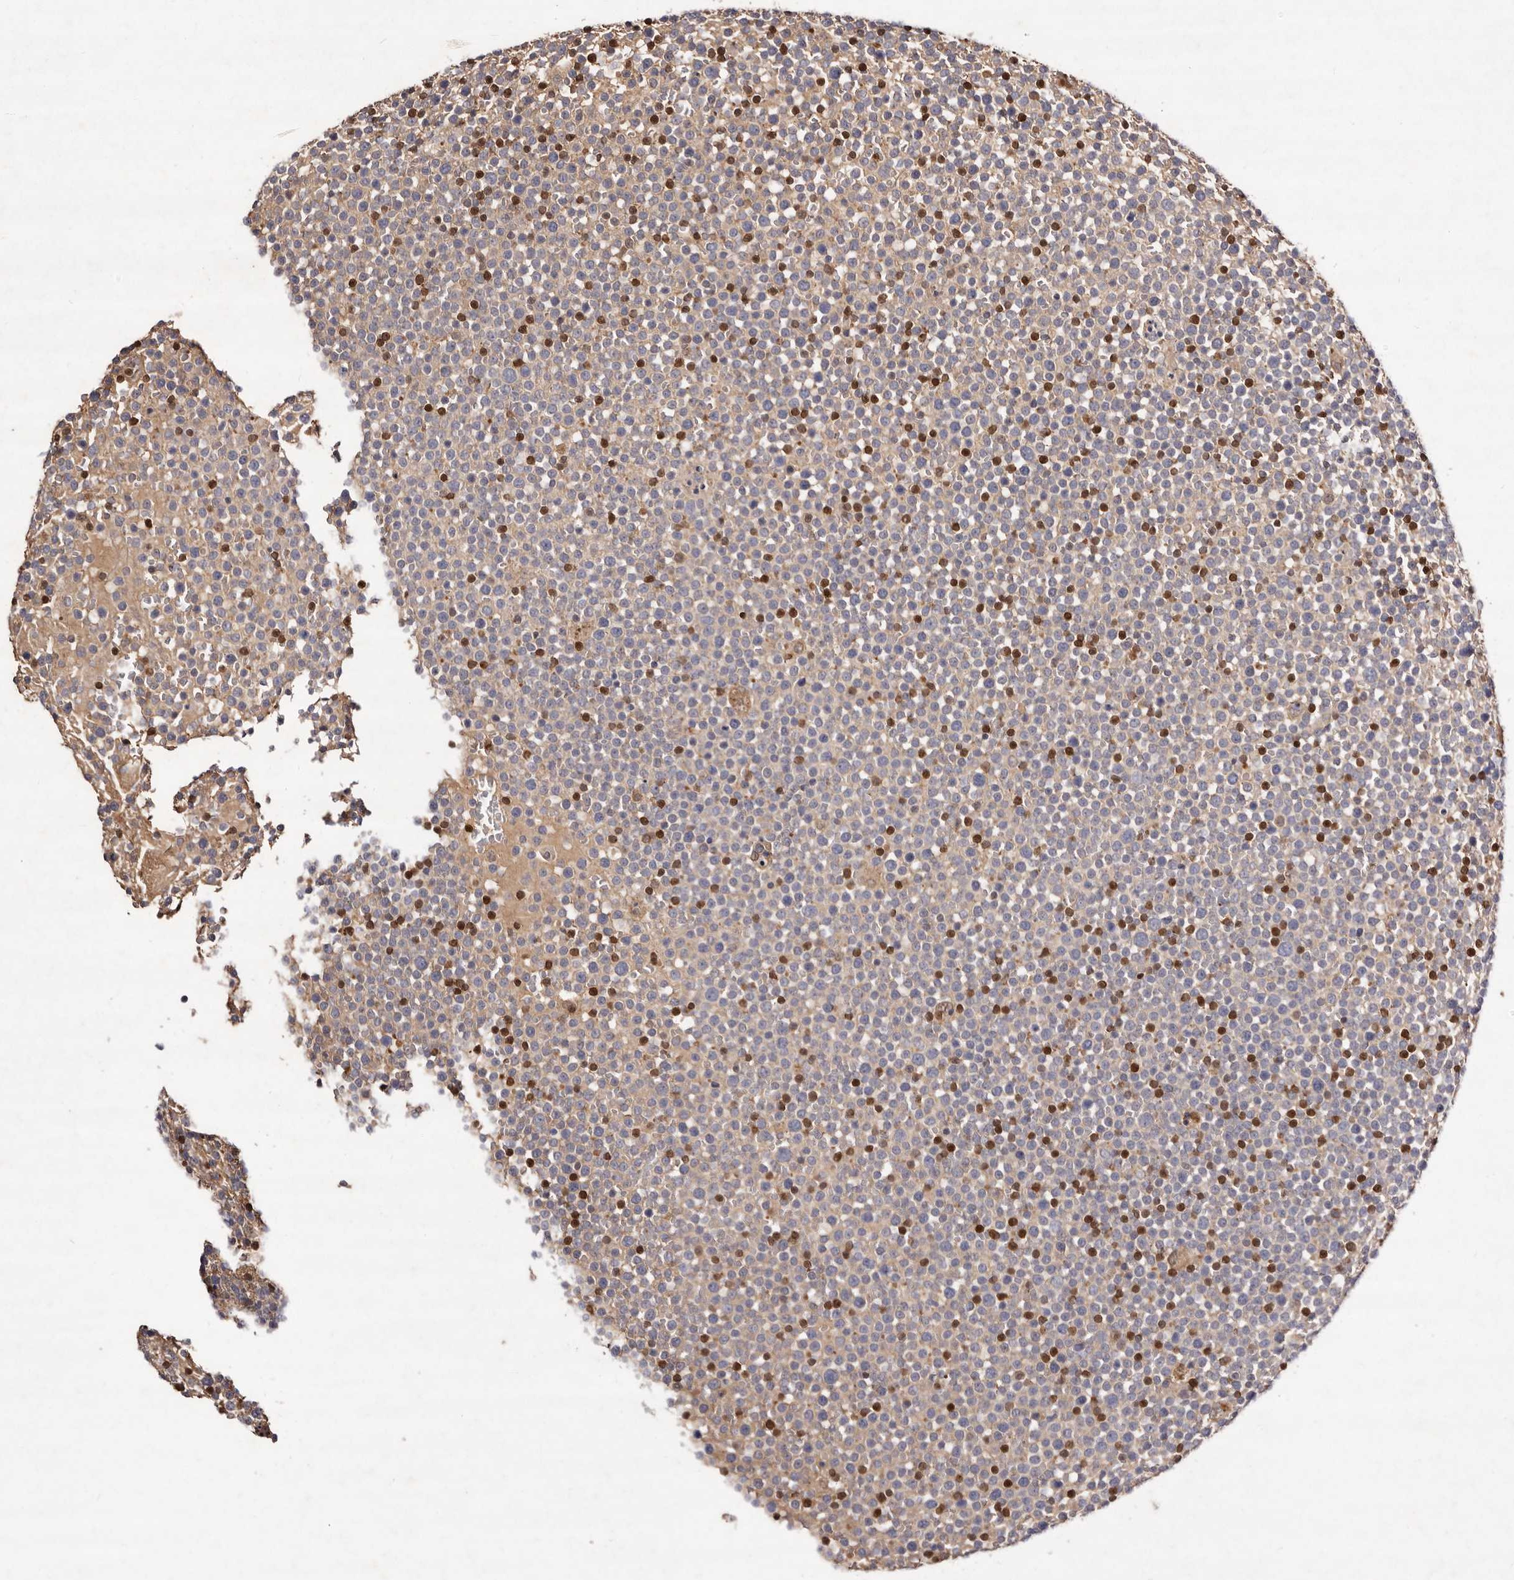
{"staining": {"intensity": "negative", "quantity": "none", "location": "none"}, "tissue": "lymphoma", "cell_type": "Tumor cells", "image_type": "cancer", "snomed": [{"axis": "morphology", "description": "Malignant lymphoma, non-Hodgkin's type, High grade"}, {"axis": "topography", "description": "Lymph node"}], "caption": "This is a photomicrograph of IHC staining of malignant lymphoma, non-Hodgkin's type (high-grade), which shows no staining in tumor cells.", "gene": "GIMAP4", "patient": {"sex": "male", "age": 61}}